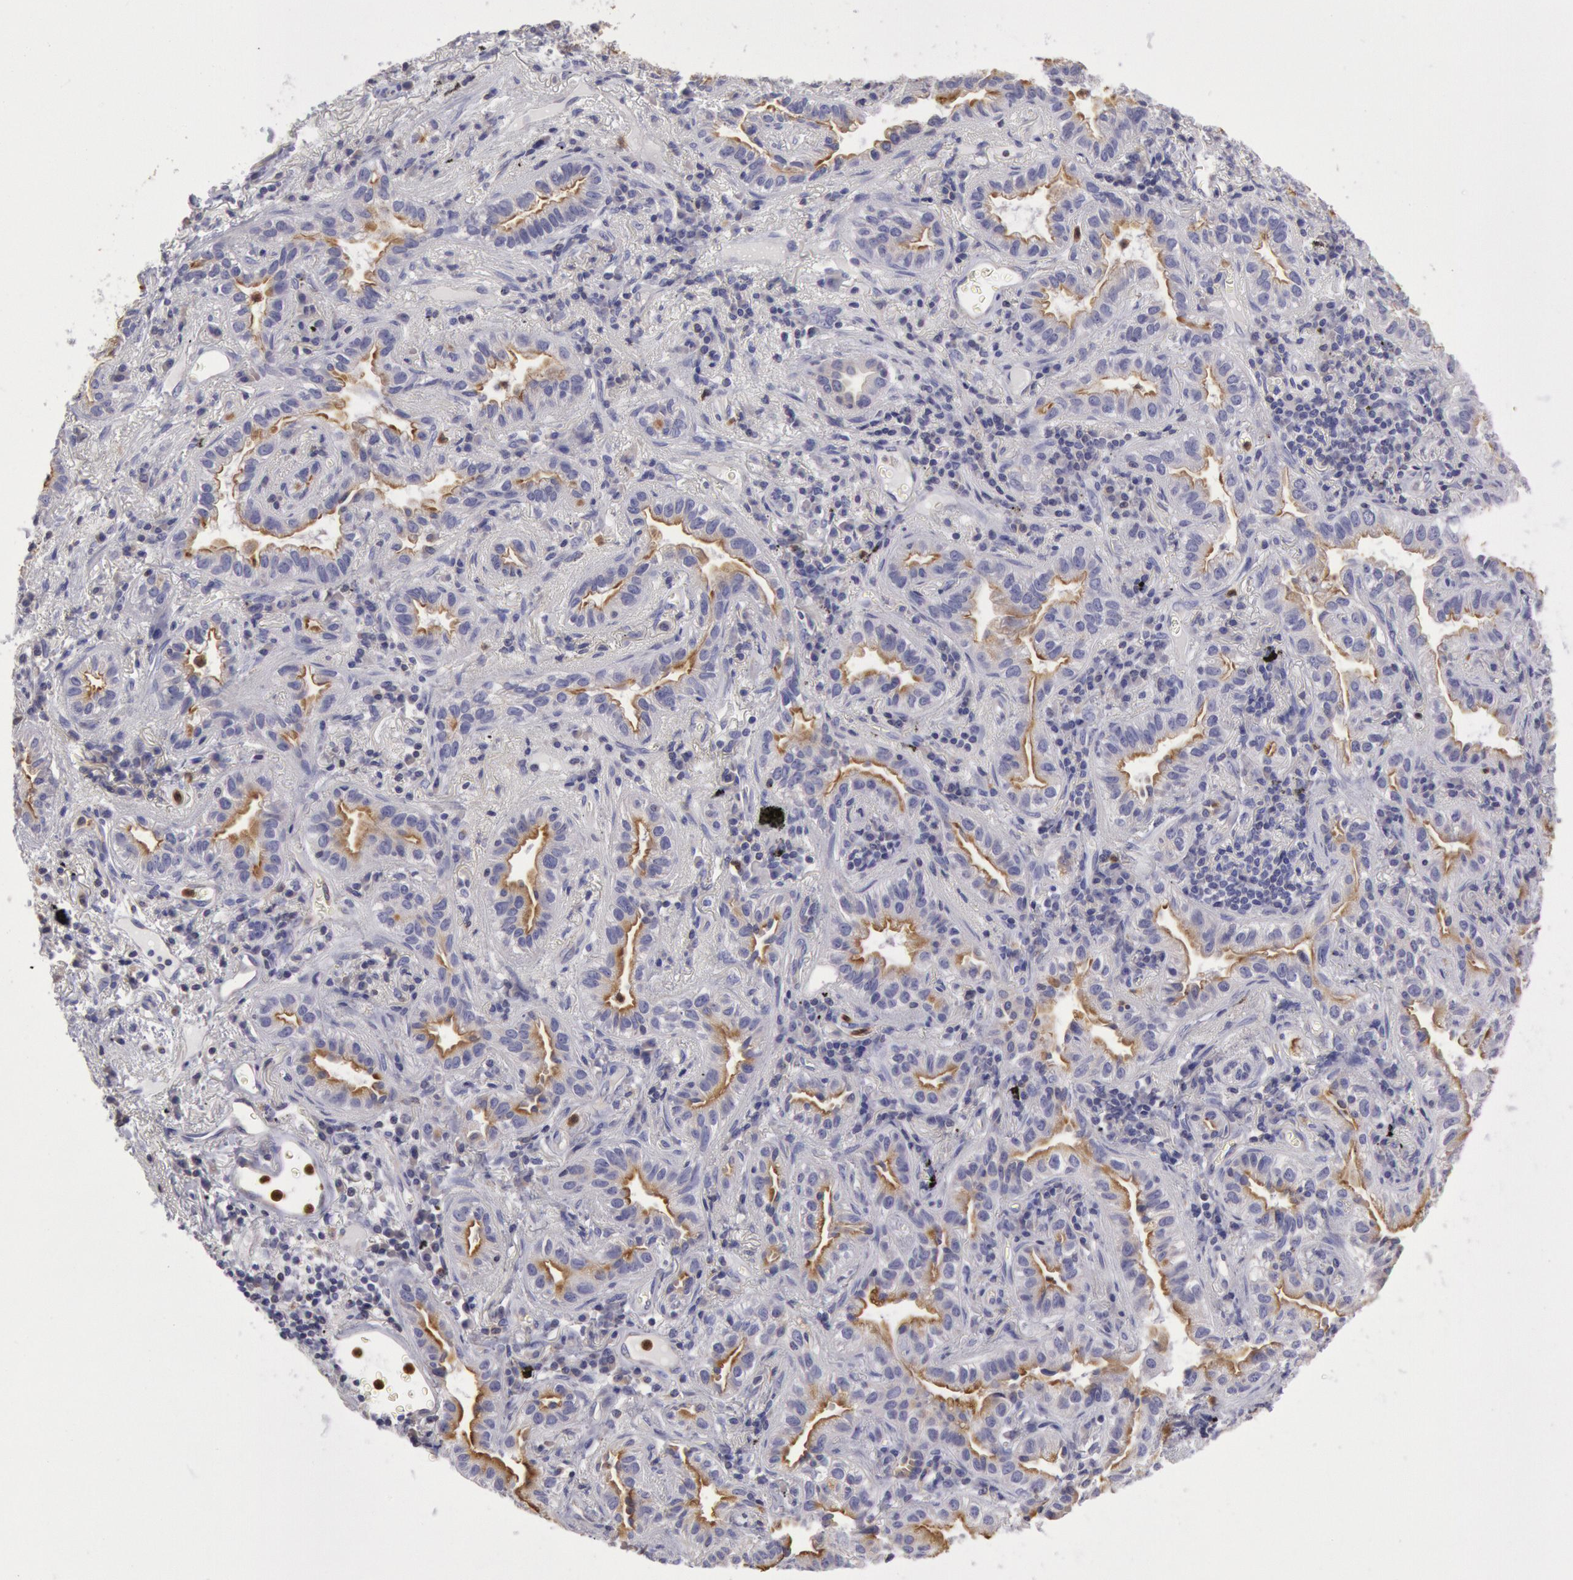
{"staining": {"intensity": "weak", "quantity": "25%-75%", "location": "cytoplasmic/membranous"}, "tissue": "lung cancer", "cell_type": "Tumor cells", "image_type": "cancer", "snomed": [{"axis": "morphology", "description": "Adenocarcinoma, NOS"}, {"axis": "topography", "description": "Lung"}], "caption": "A micrograph showing weak cytoplasmic/membranous positivity in about 25%-75% of tumor cells in lung cancer (adenocarcinoma), as visualized by brown immunohistochemical staining.", "gene": "RAB27A", "patient": {"sex": "female", "age": 50}}